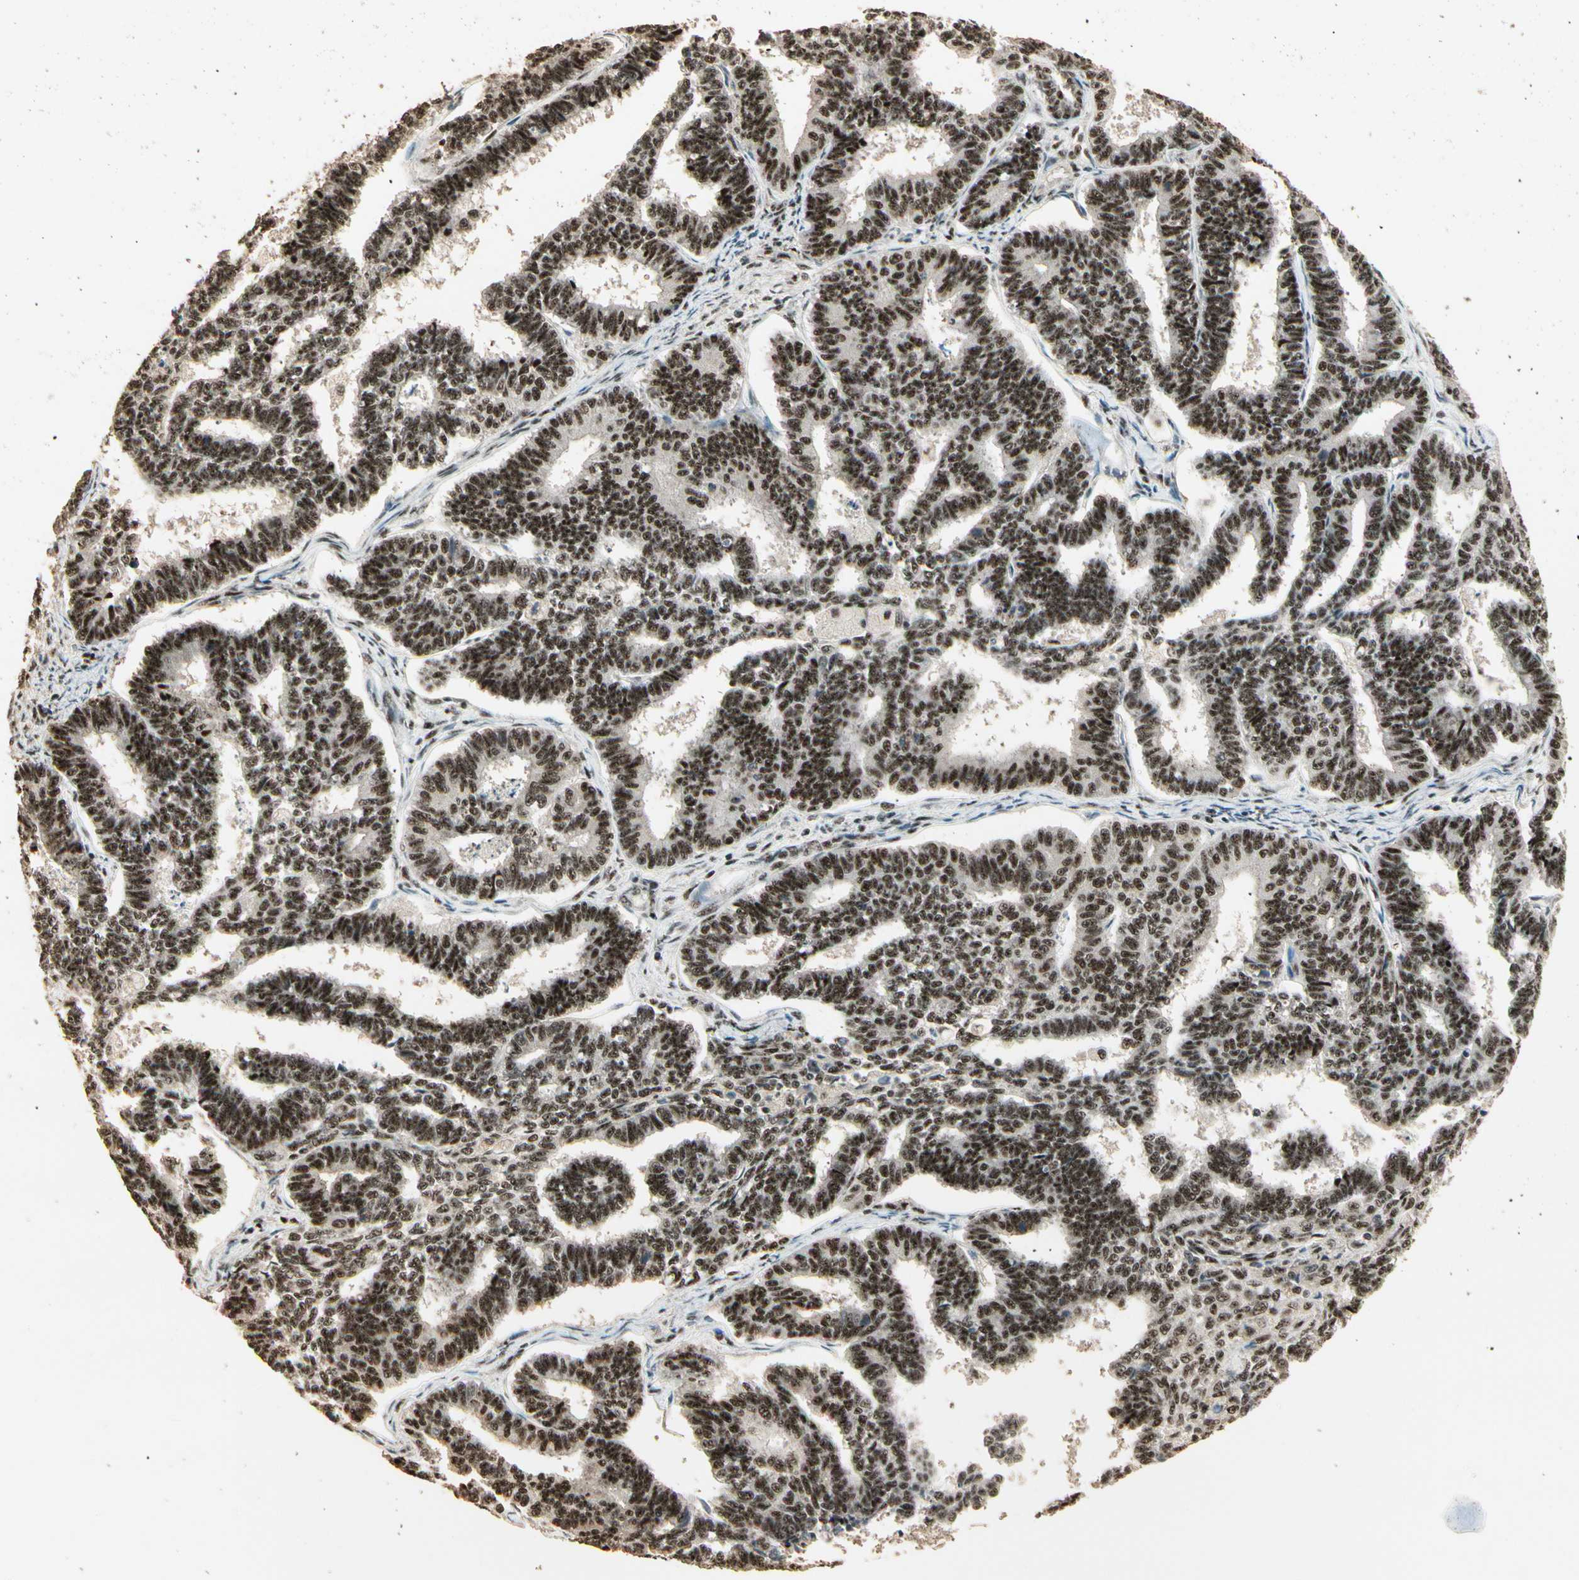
{"staining": {"intensity": "strong", "quantity": ">75%", "location": "nuclear"}, "tissue": "endometrial cancer", "cell_type": "Tumor cells", "image_type": "cancer", "snomed": [{"axis": "morphology", "description": "Adenocarcinoma, NOS"}, {"axis": "topography", "description": "Endometrium"}], "caption": "Immunohistochemistry image of neoplastic tissue: endometrial cancer stained using immunohistochemistry shows high levels of strong protein expression localized specifically in the nuclear of tumor cells, appearing as a nuclear brown color.", "gene": "RBM25", "patient": {"sex": "female", "age": 70}}